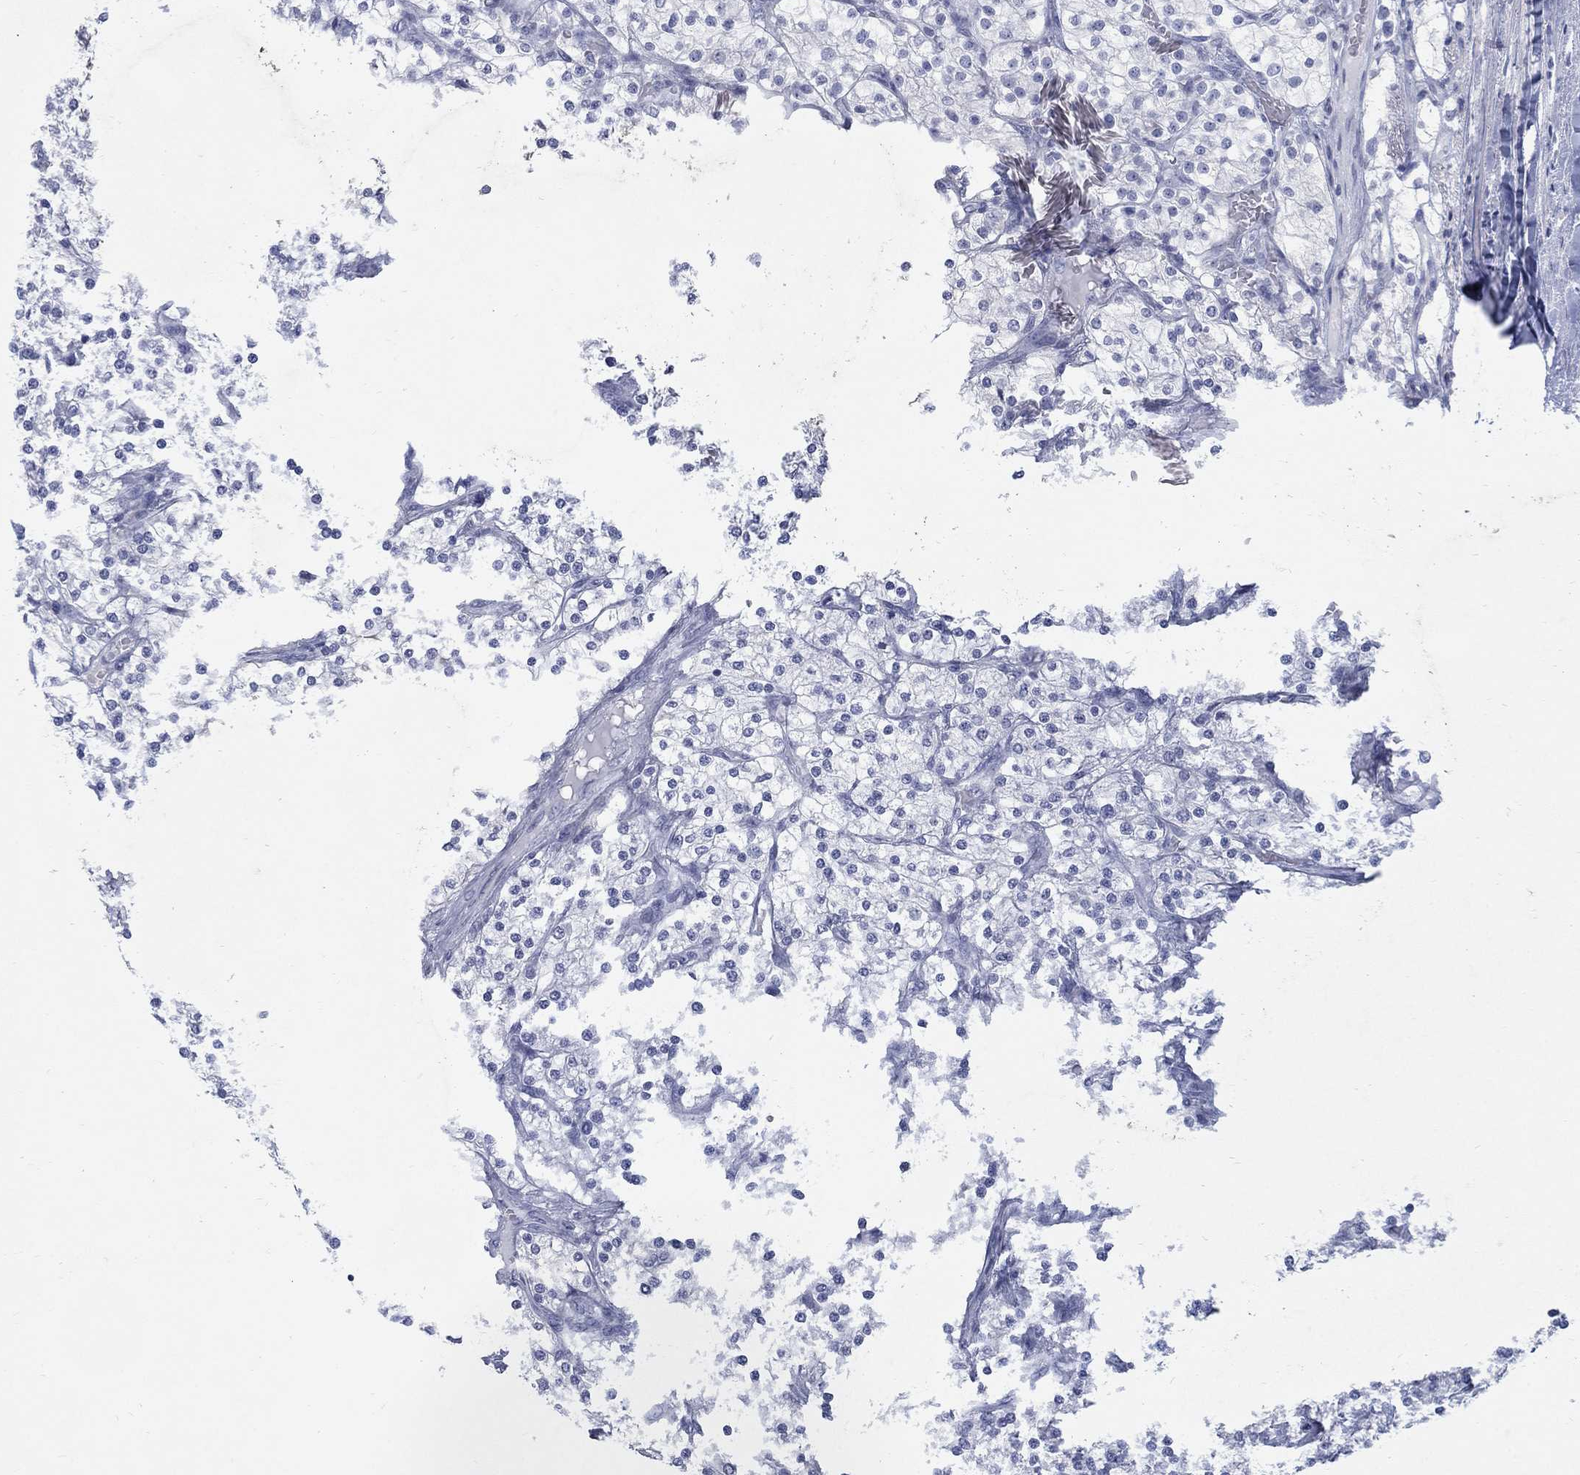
{"staining": {"intensity": "negative", "quantity": "none", "location": "none"}, "tissue": "renal cancer", "cell_type": "Tumor cells", "image_type": "cancer", "snomed": [{"axis": "morphology", "description": "Adenocarcinoma, NOS"}, {"axis": "topography", "description": "Kidney"}], "caption": "This is a image of immunohistochemistry staining of renal cancer, which shows no expression in tumor cells. (DAB immunohistochemistry (IHC) visualized using brightfield microscopy, high magnification).", "gene": "RFTN2", "patient": {"sex": "male", "age": 80}}